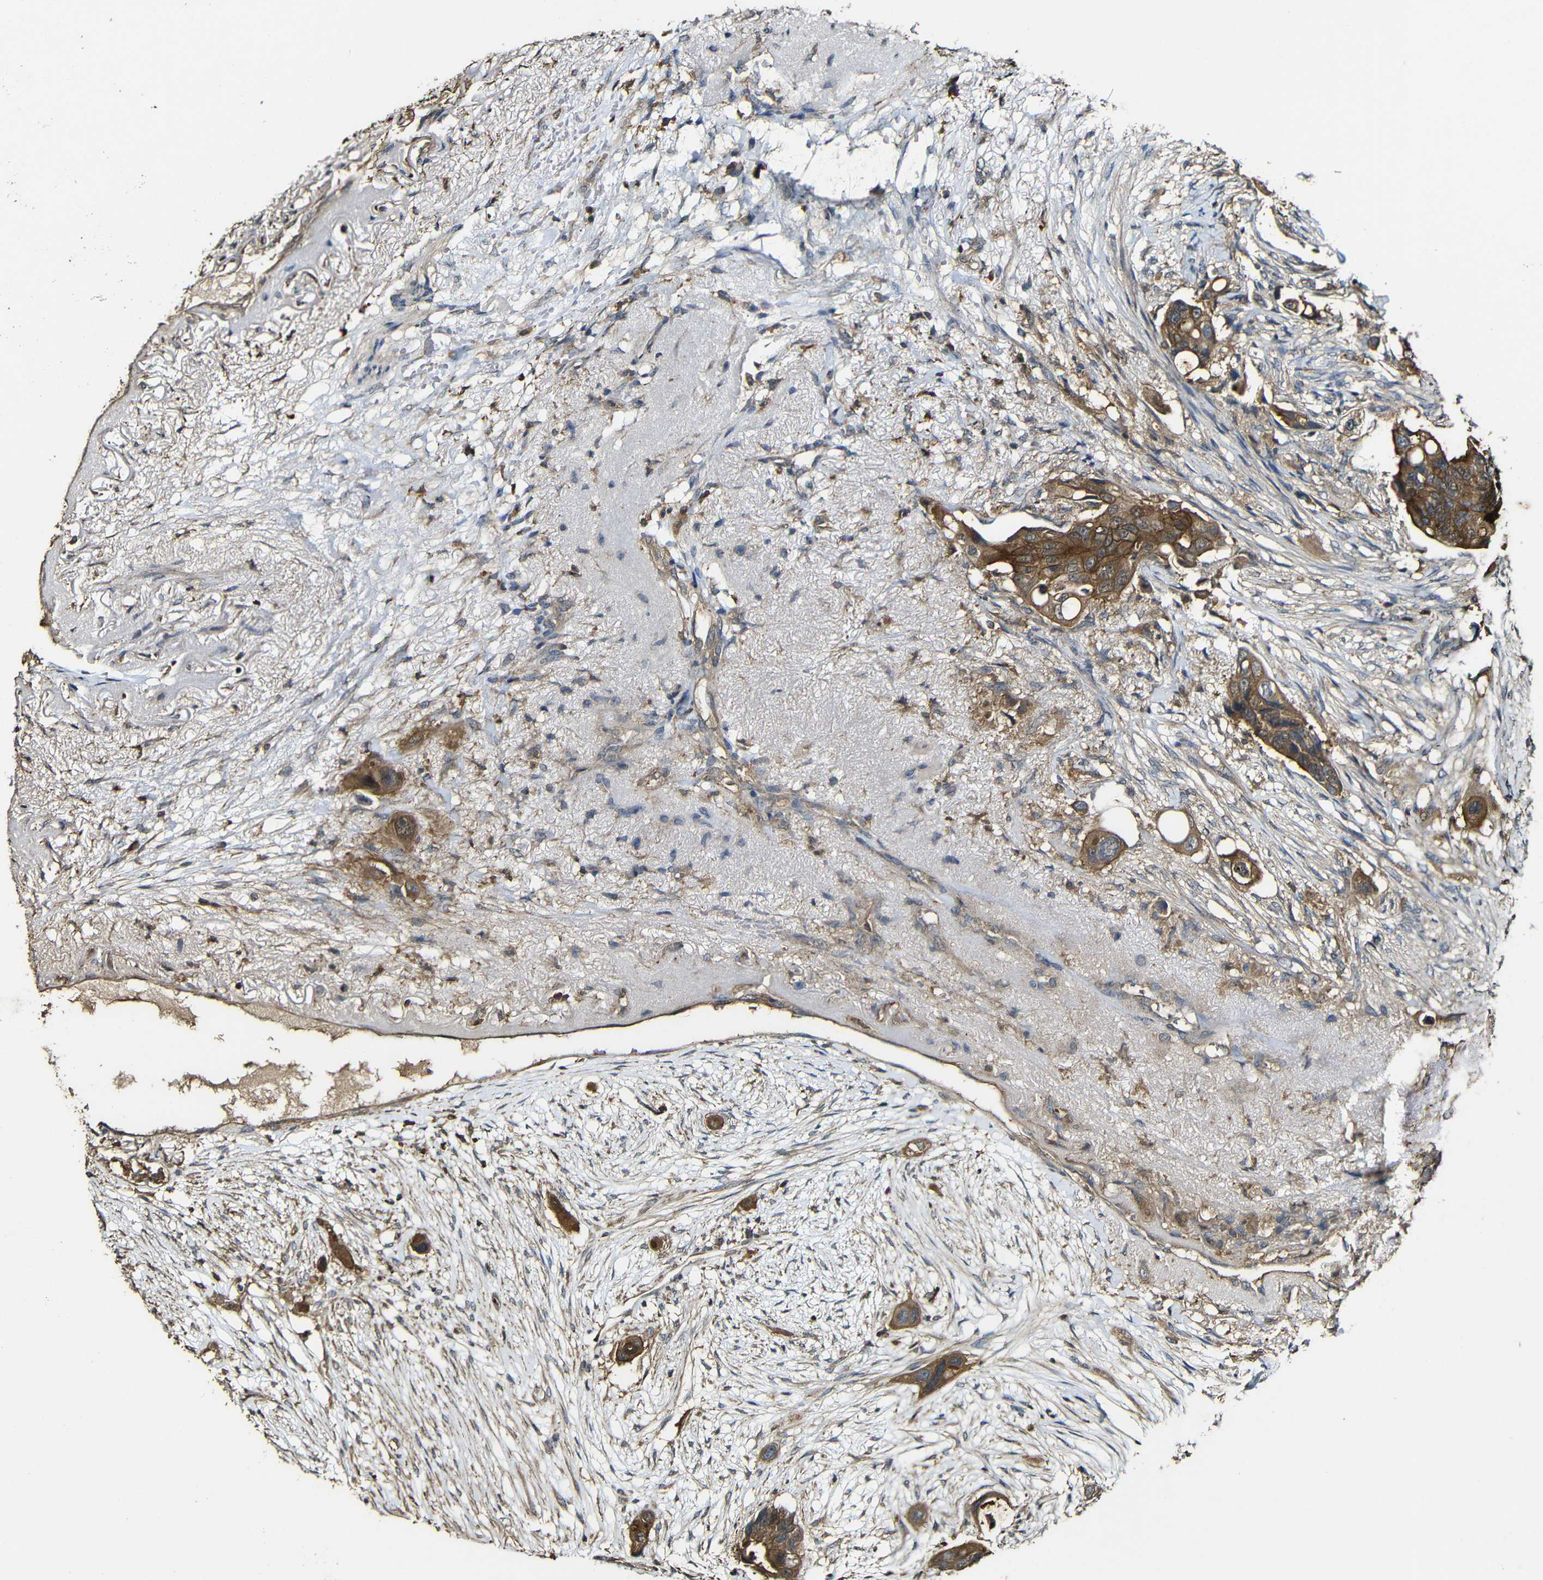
{"staining": {"intensity": "strong", "quantity": ">75%", "location": "cytoplasmic/membranous"}, "tissue": "colorectal cancer", "cell_type": "Tumor cells", "image_type": "cancer", "snomed": [{"axis": "morphology", "description": "Adenocarcinoma, NOS"}, {"axis": "topography", "description": "Colon"}], "caption": "IHC of colorectal cancer shows high levels of strong cytoplasmic/membranous staining in about >75% of tumor cells.", "gene": "CASP8", "patient": {"sex": "female", "age": 57}}